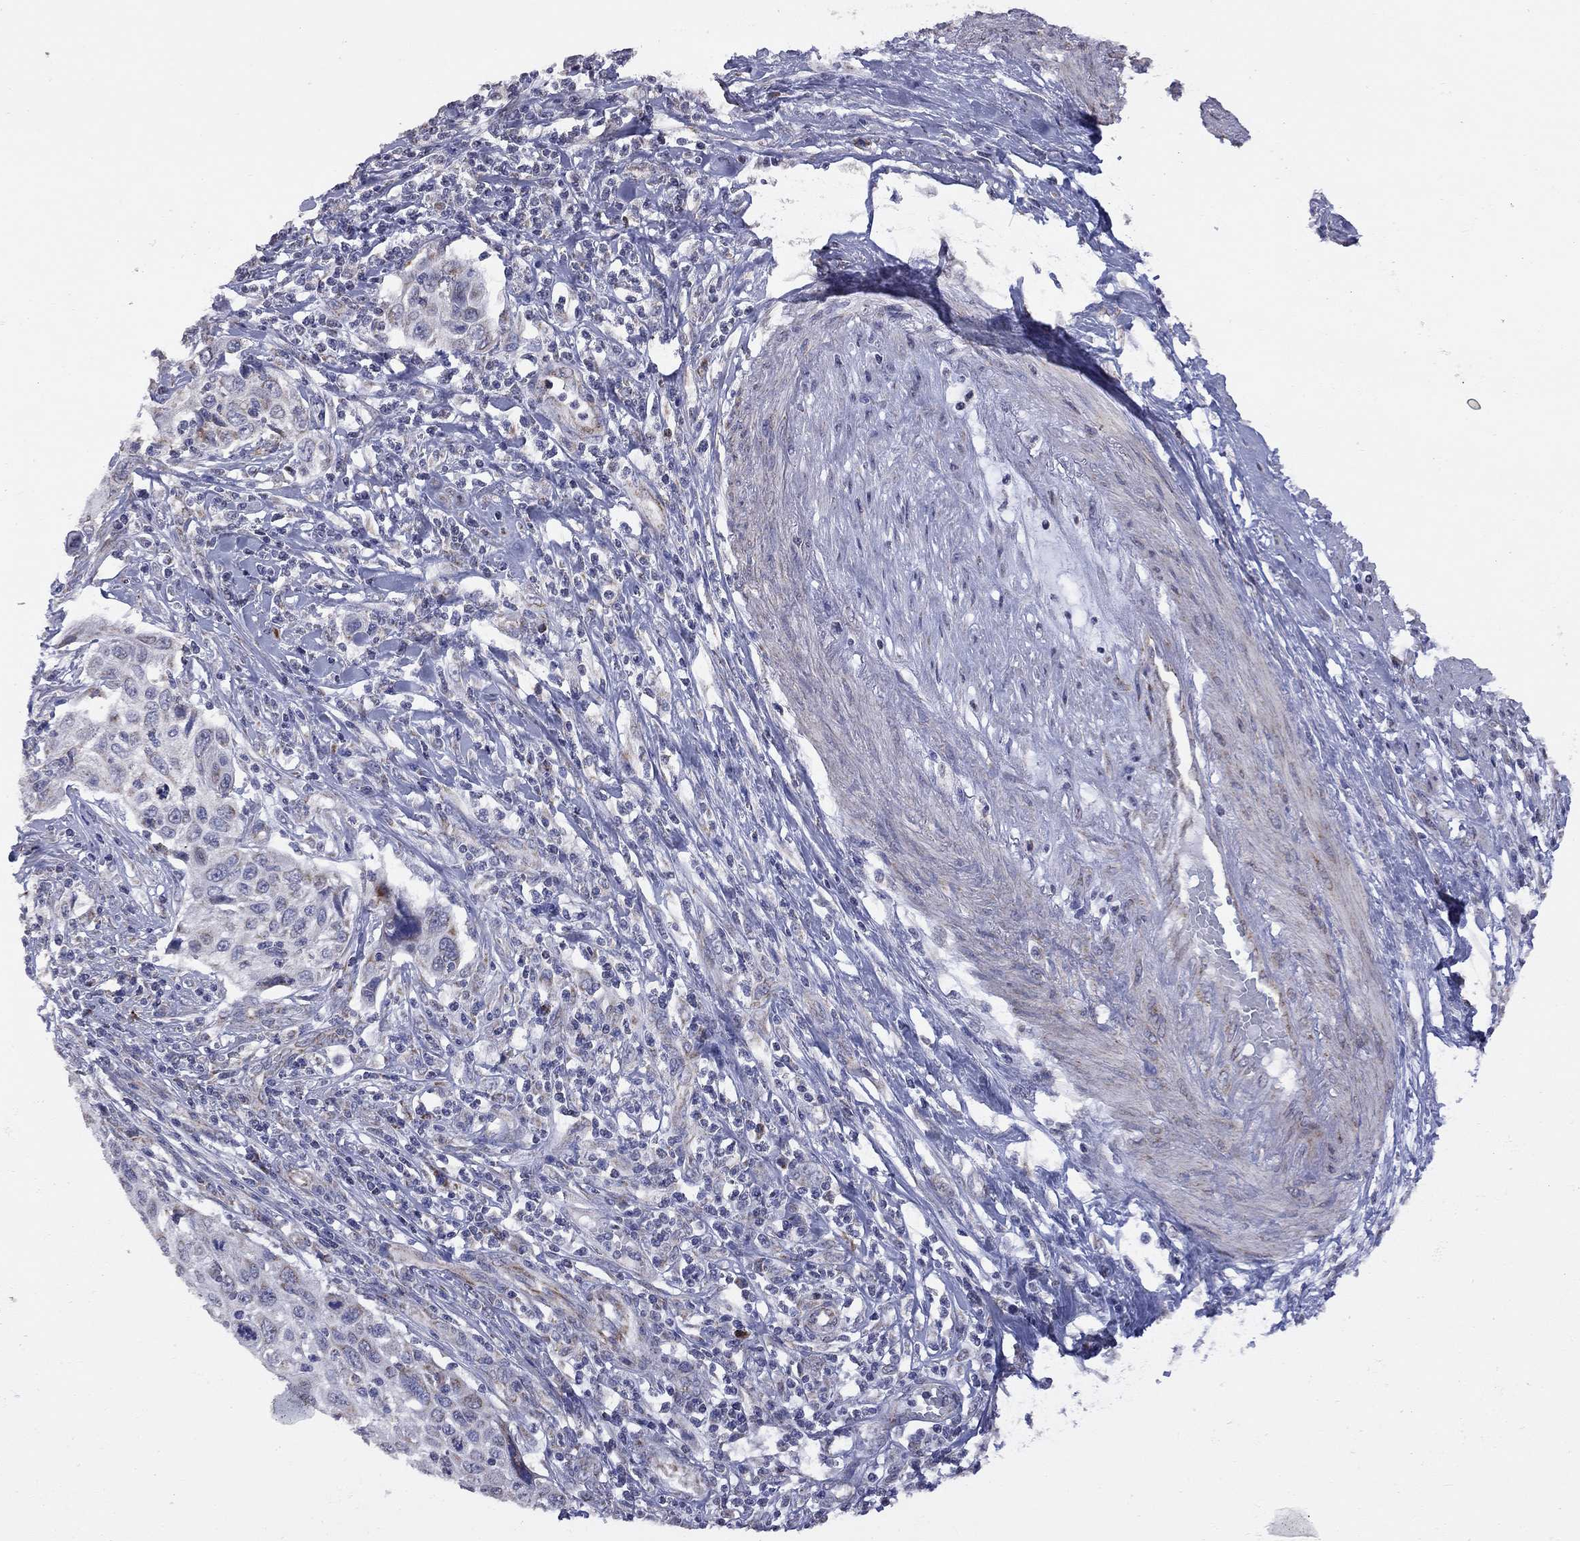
{"staining": {"intensity": "strong", "quantity": "<25%", "location": "cytoplasmic/membranous"}, "tissue": "cervical cancer", "cell_type": "Tumor cells", "image_type": "cancer", "snomed": [{"axis": "morphology", "description": "Squamous cell carcinoma, NOS"}, {"axis": "topography", "description": "Cervix"}], "caption": "Immunohistochemistry of cervical cancer (squamous cell carcinoma) demonstrates medium levels of strong cytoplasmic/membranous positivity in approximately <25% of tumor cells. (Stains: DAB in brown, nuclei in blue, Microscopy: brightfield microscopy at high magnification).", "gene": "NDUFB1", "patient": {"sex": "female", "age": 70}}